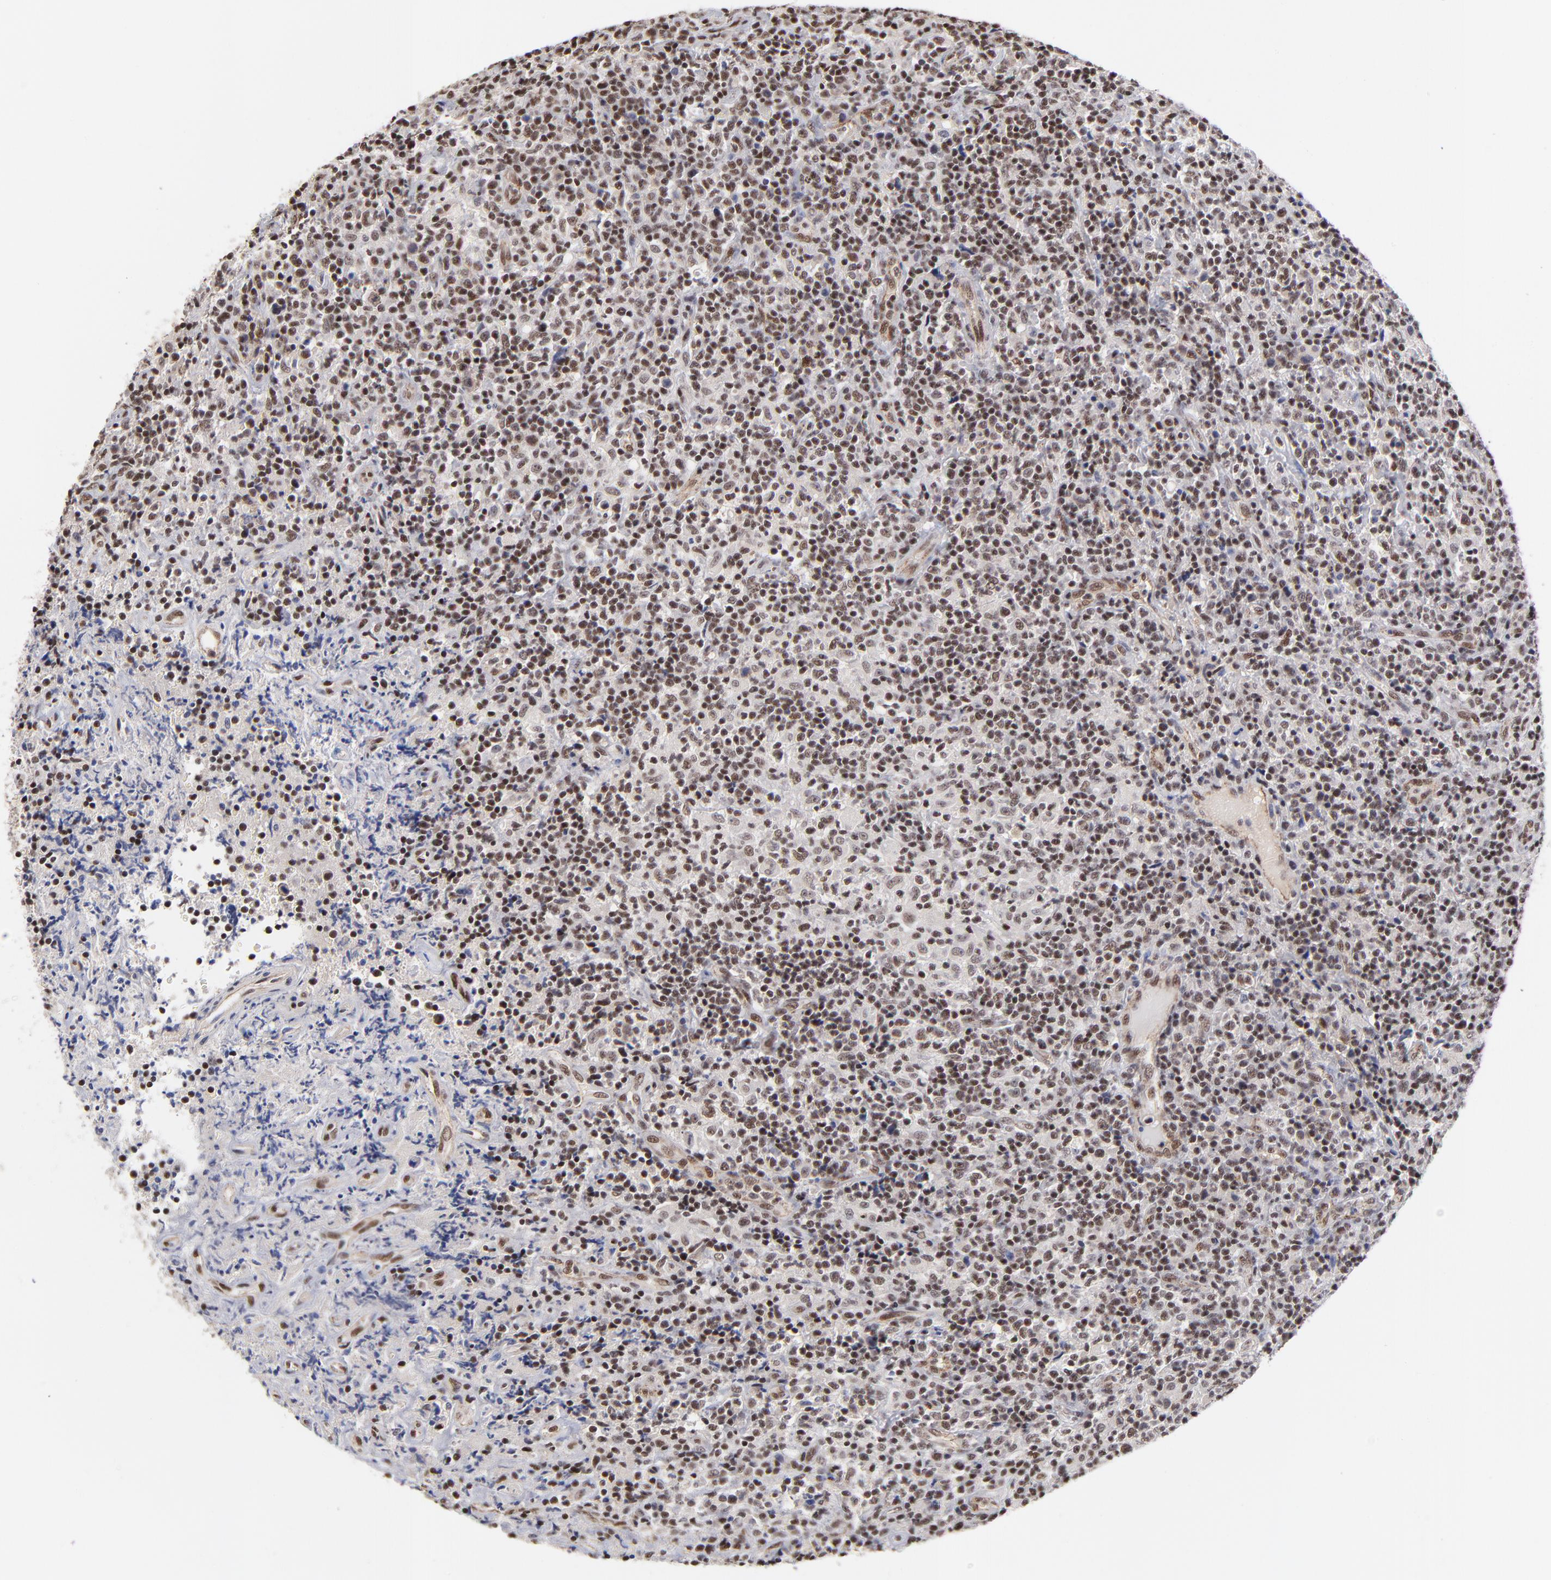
{"staining": {"intensity": "moderate", "quantity": ">75%", "location": "nuclear"}, "tissue": "lymphoma", "cell_type": "Tumor cells", "image_type": "cancer", "snomed": [{"axis": "morphology", "description": "Hodgkin's disease, NOS"}, {"axis": "topography", "description": "Lymph node"}], "caption": "Brown immunohistochemical staining in lymphoma displays moderate nuclear expression in about >75% of tumor cells.", "gene": "GABPA", "patient": {"sex": "male", "age": 65}}